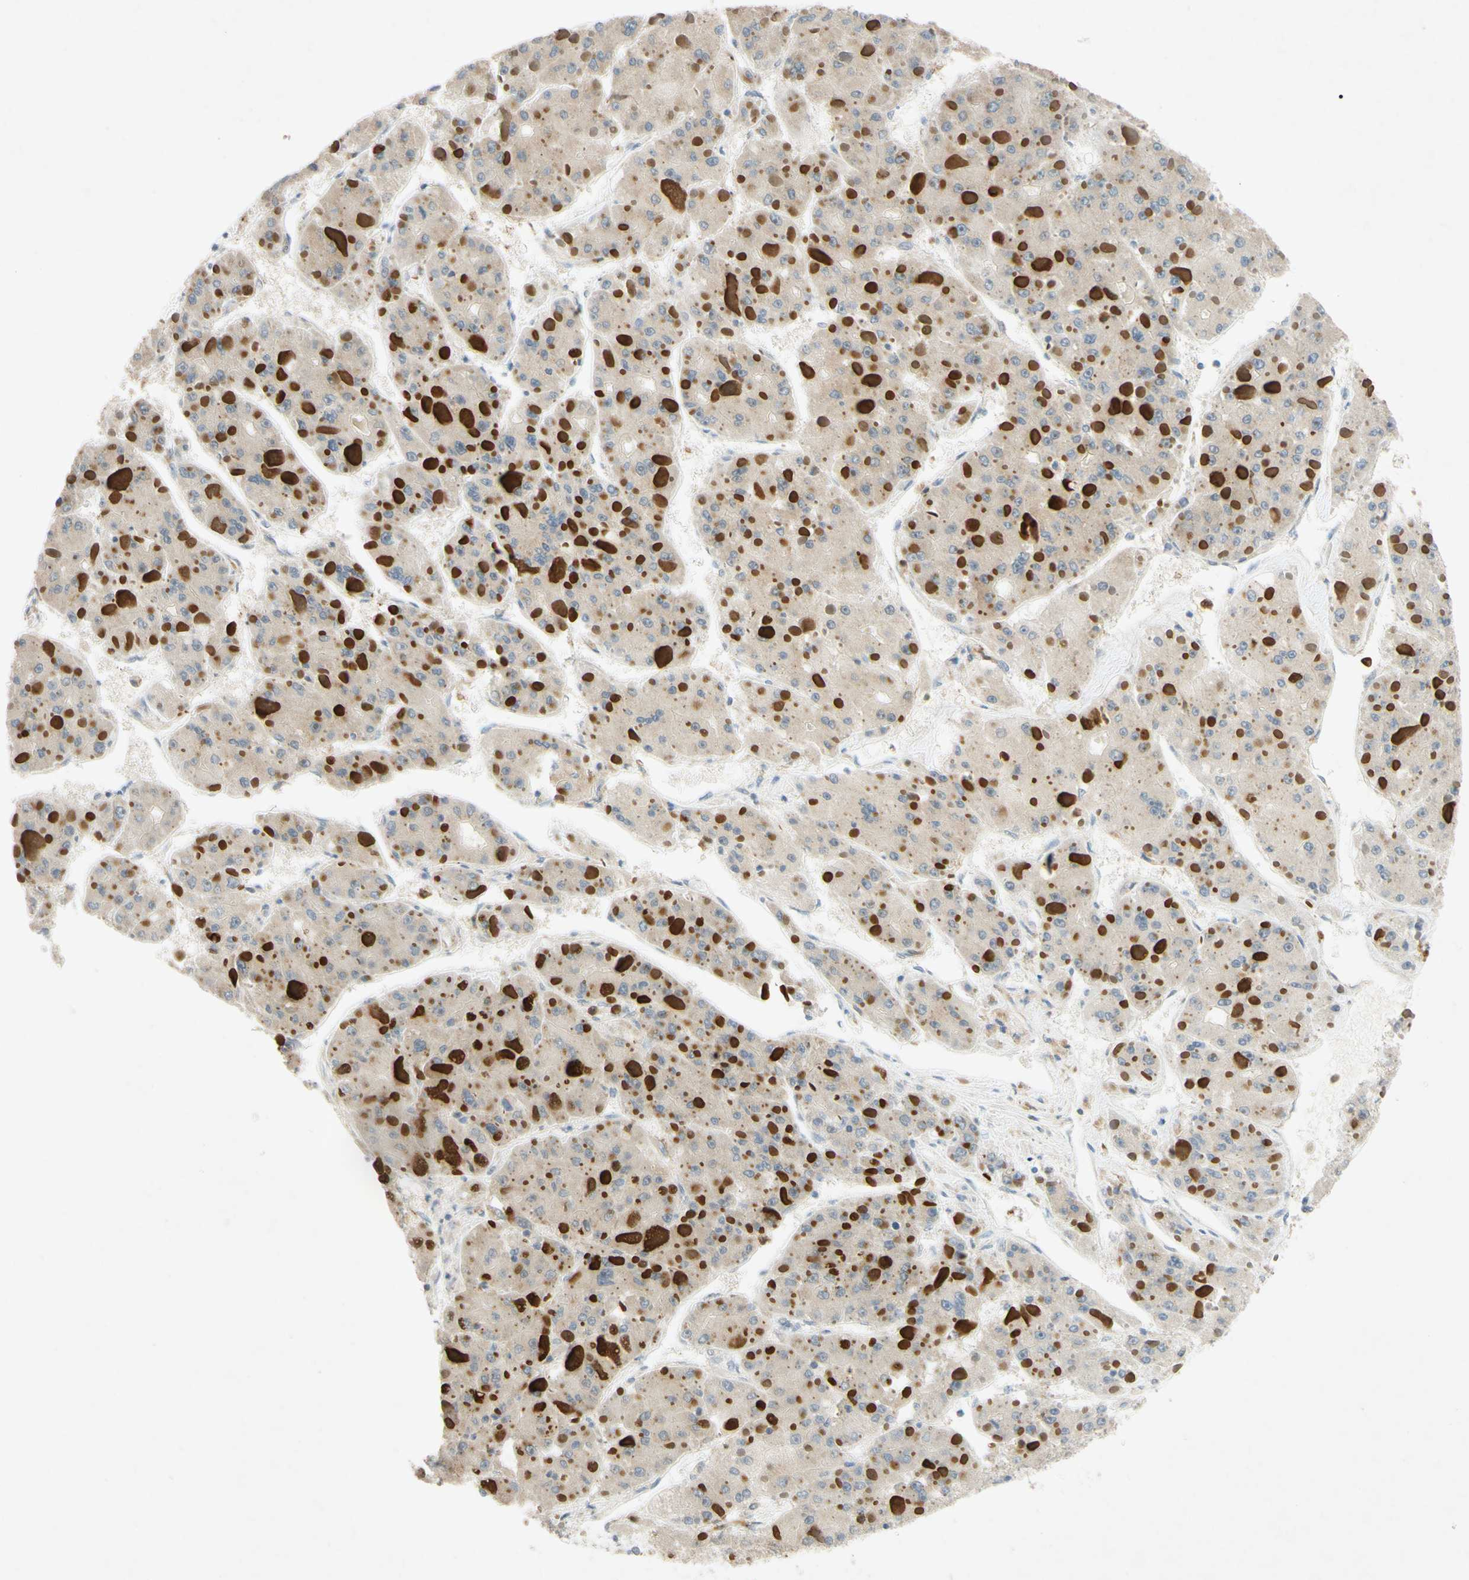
{"staining": {"intensity": "weak", "quantity": ">75%", "location": "cytoplasmic/membranous"}, "tissue": "liver cancer", "cell_type": "Tumor cells", "image_type": "cancer", "snomed": [{"axis": "morphology", "description": "Carcinoma, Hepatocellular, NOS"}, {"axis": "topography", "description": "Liver"}], "caption": "Protein expression analysis of human liver cancer reveals weak cytoplasmic/membranous staining in approximately >75% of tumor cells. Nuclei are stained in blue.", "gene": "GATA1", "patient": {"sex": "female", "age": 73}}